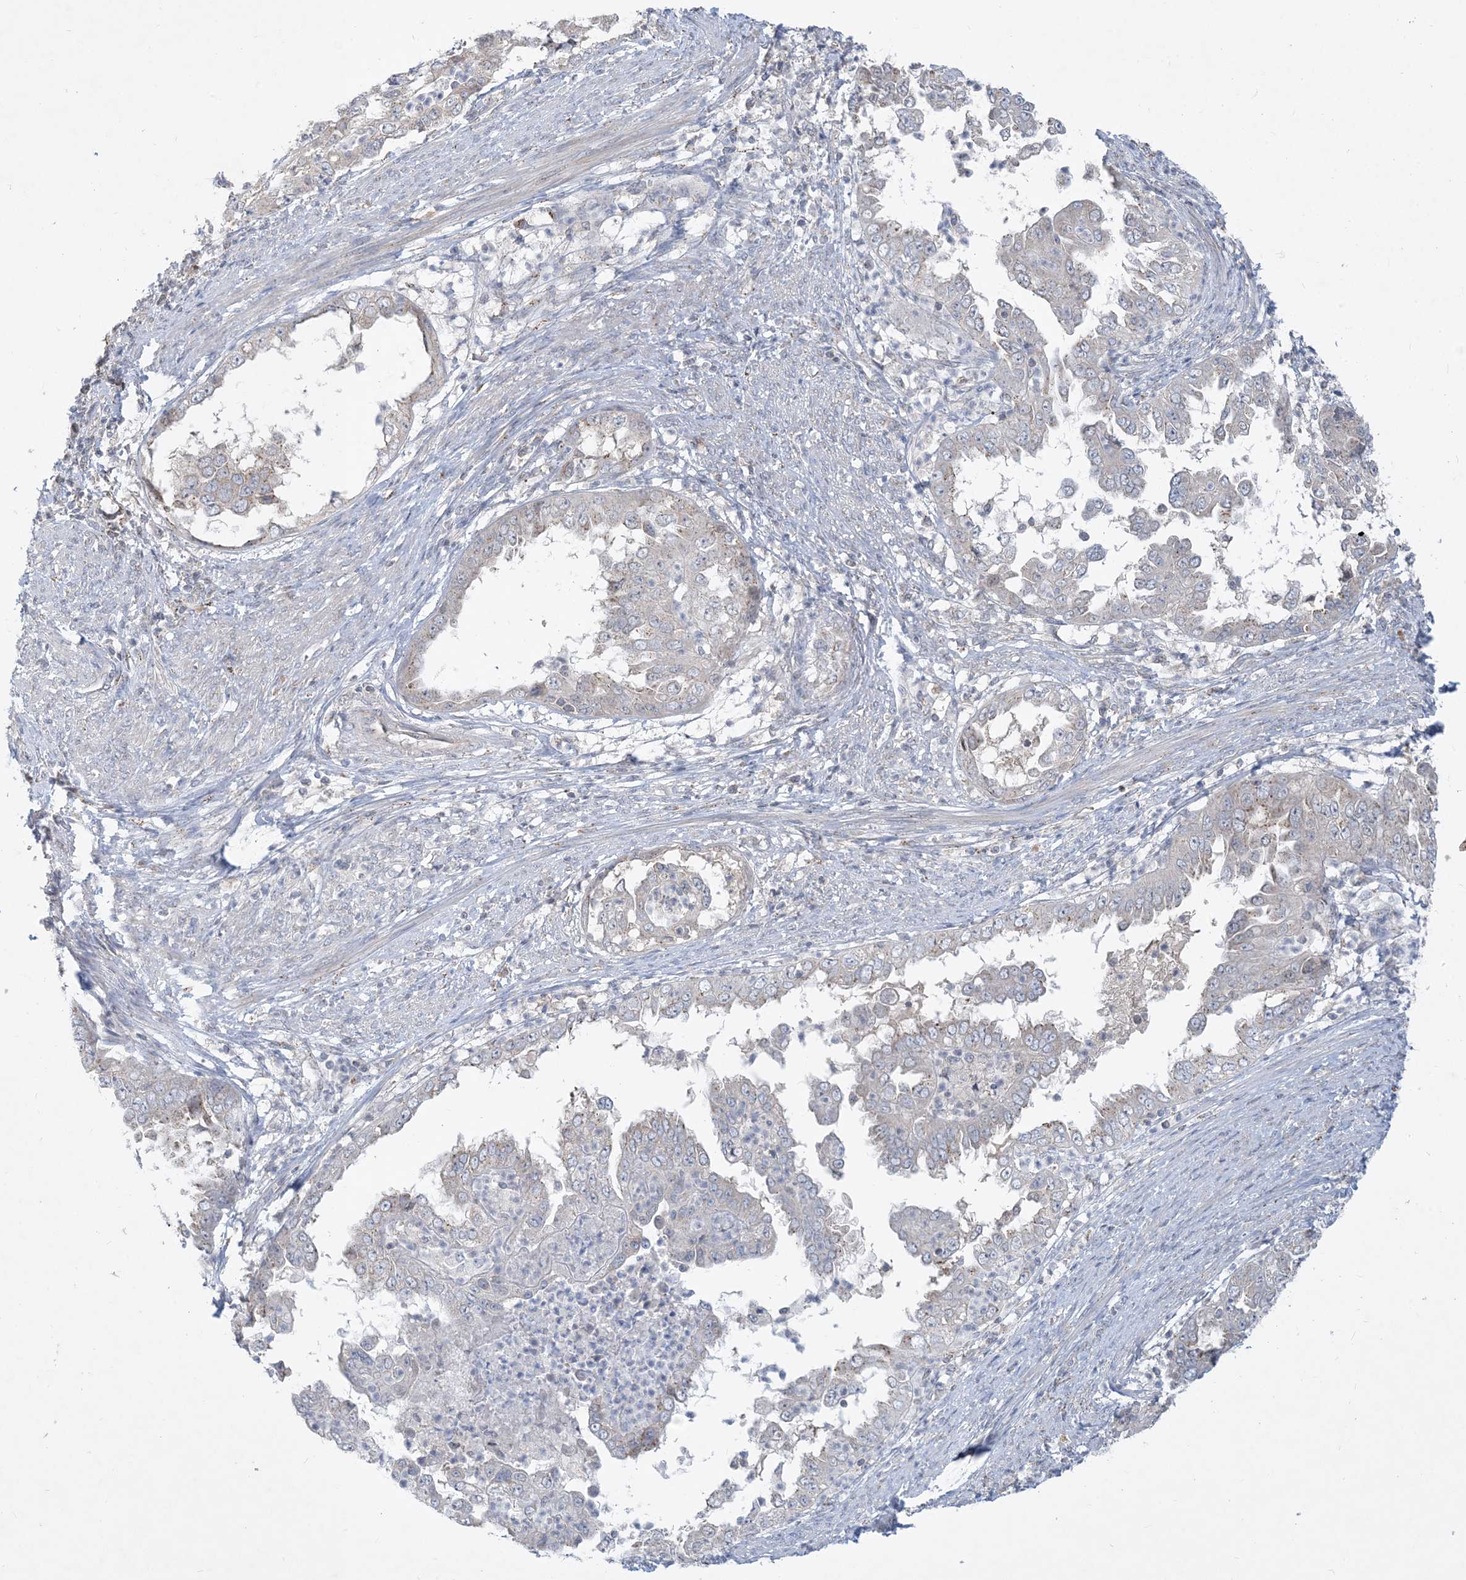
{"staining": {"intensity": "negative", "quantity": "none", "location": "none"}, "tissue": "endometrial cancer", "cell_type": "Tumor cells", "image_type": "cancer", "snomed": [{"axis": "morphology", "description": "Adenocarcinoma, NOS"}, {"axis": "topography", "description": "Endometrium"}], "caption": "Protein analysis of endometrial cancer reveals no significant staining in tumor cells.", "gene": "CCDC14", "patient": {"sex": "female", "age": 85}}